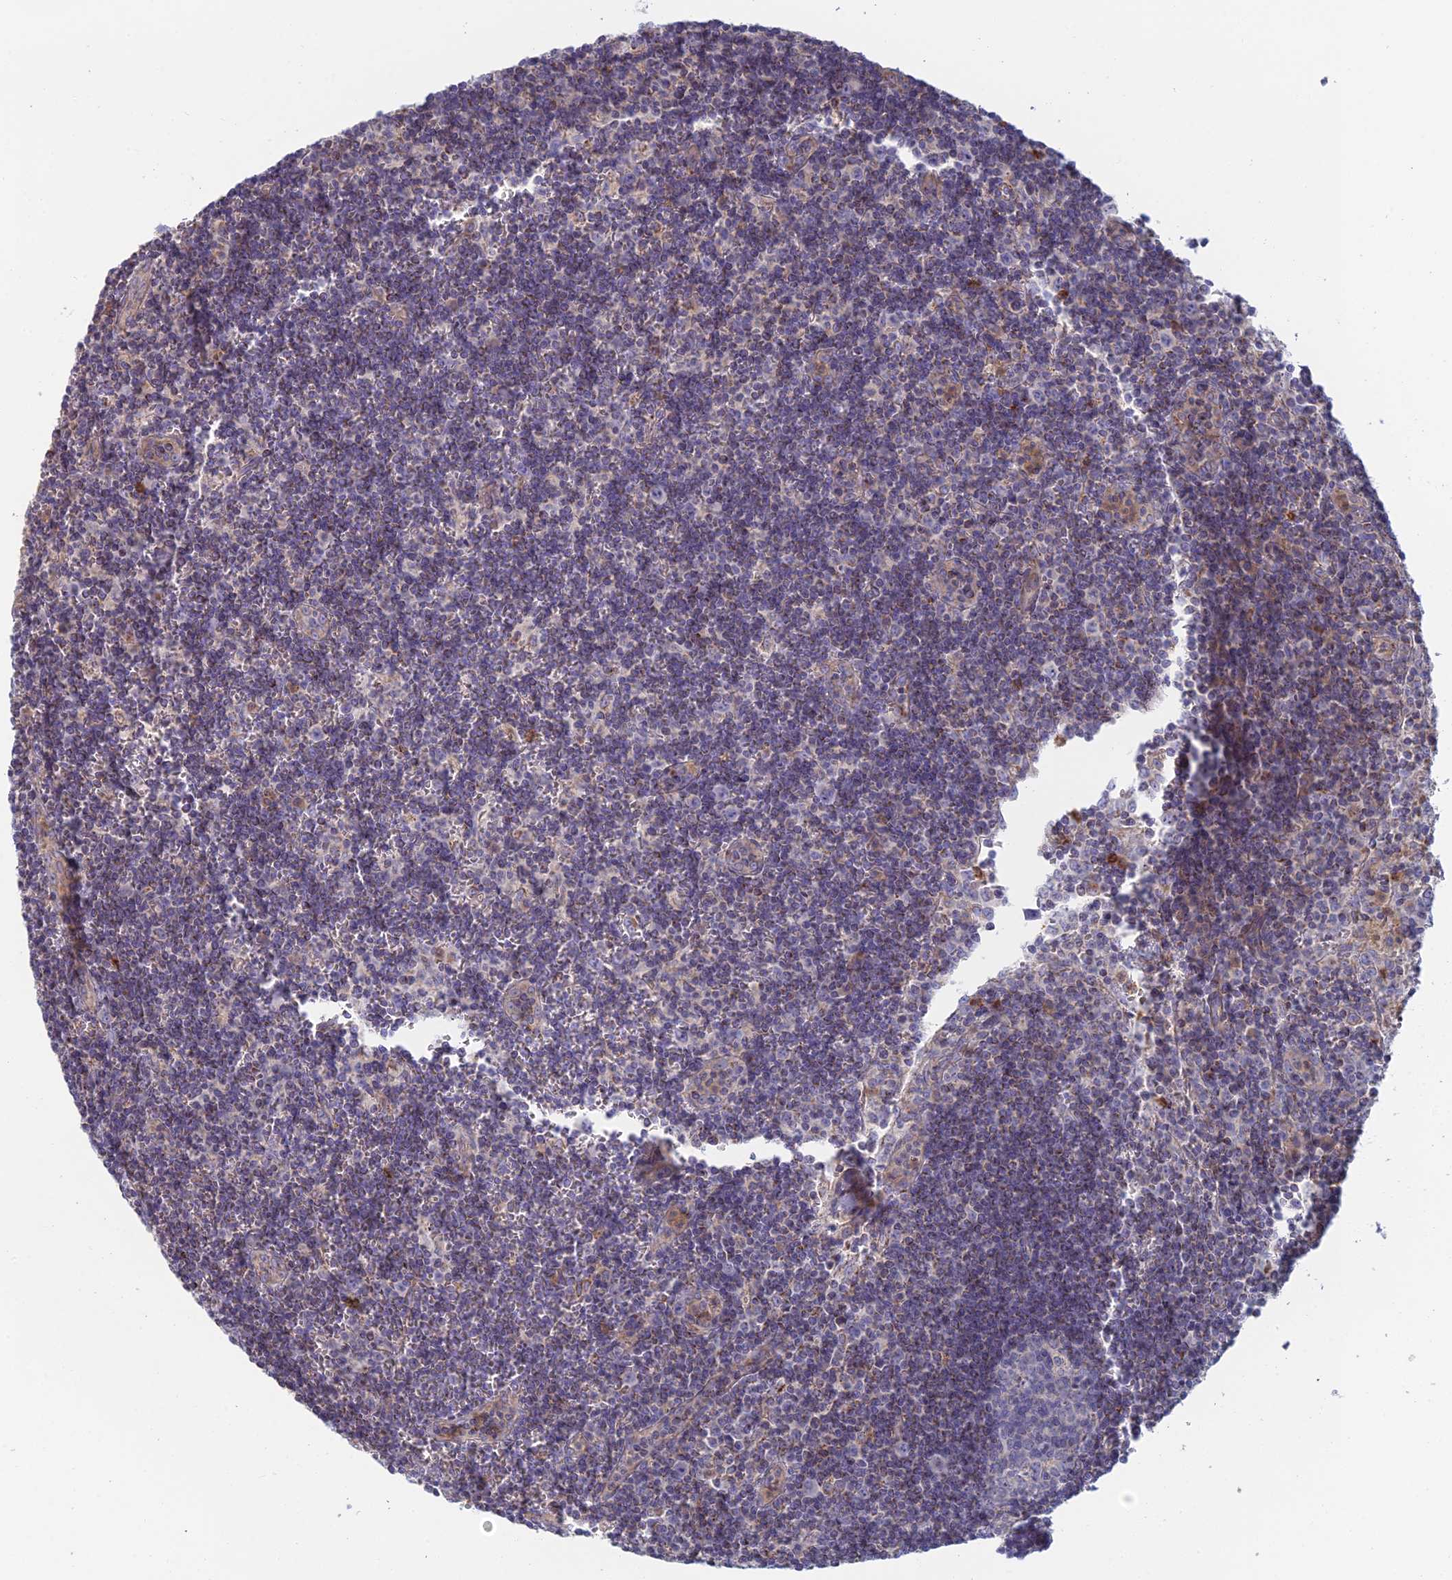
{"staining": {"intensity": "negative", "quantity": "none", "location": "none"}, "tissue": "lymph node", "cell_type": "Germinal center cells", "image_type": "normal", "snomed": [{"axis": "morphology", "description": "Normal tissue, NOS"}, {"axis": "topography", "description": "Lymph node"}], "caption": "DAB (3,3'-diaminobenzidine) immunohistochemical staining of normal lymph node demonstrates no significant staining in germinal center cells. The staining was performed using DAB (3,3'-diaminobenzidine) to visualize the protein expression in brown, while the nuclei were stained in blue with hematoxylin (Magnification: 20x).", "gene": "IFTAP", "patient": {"sex": "female", "age": 32}}